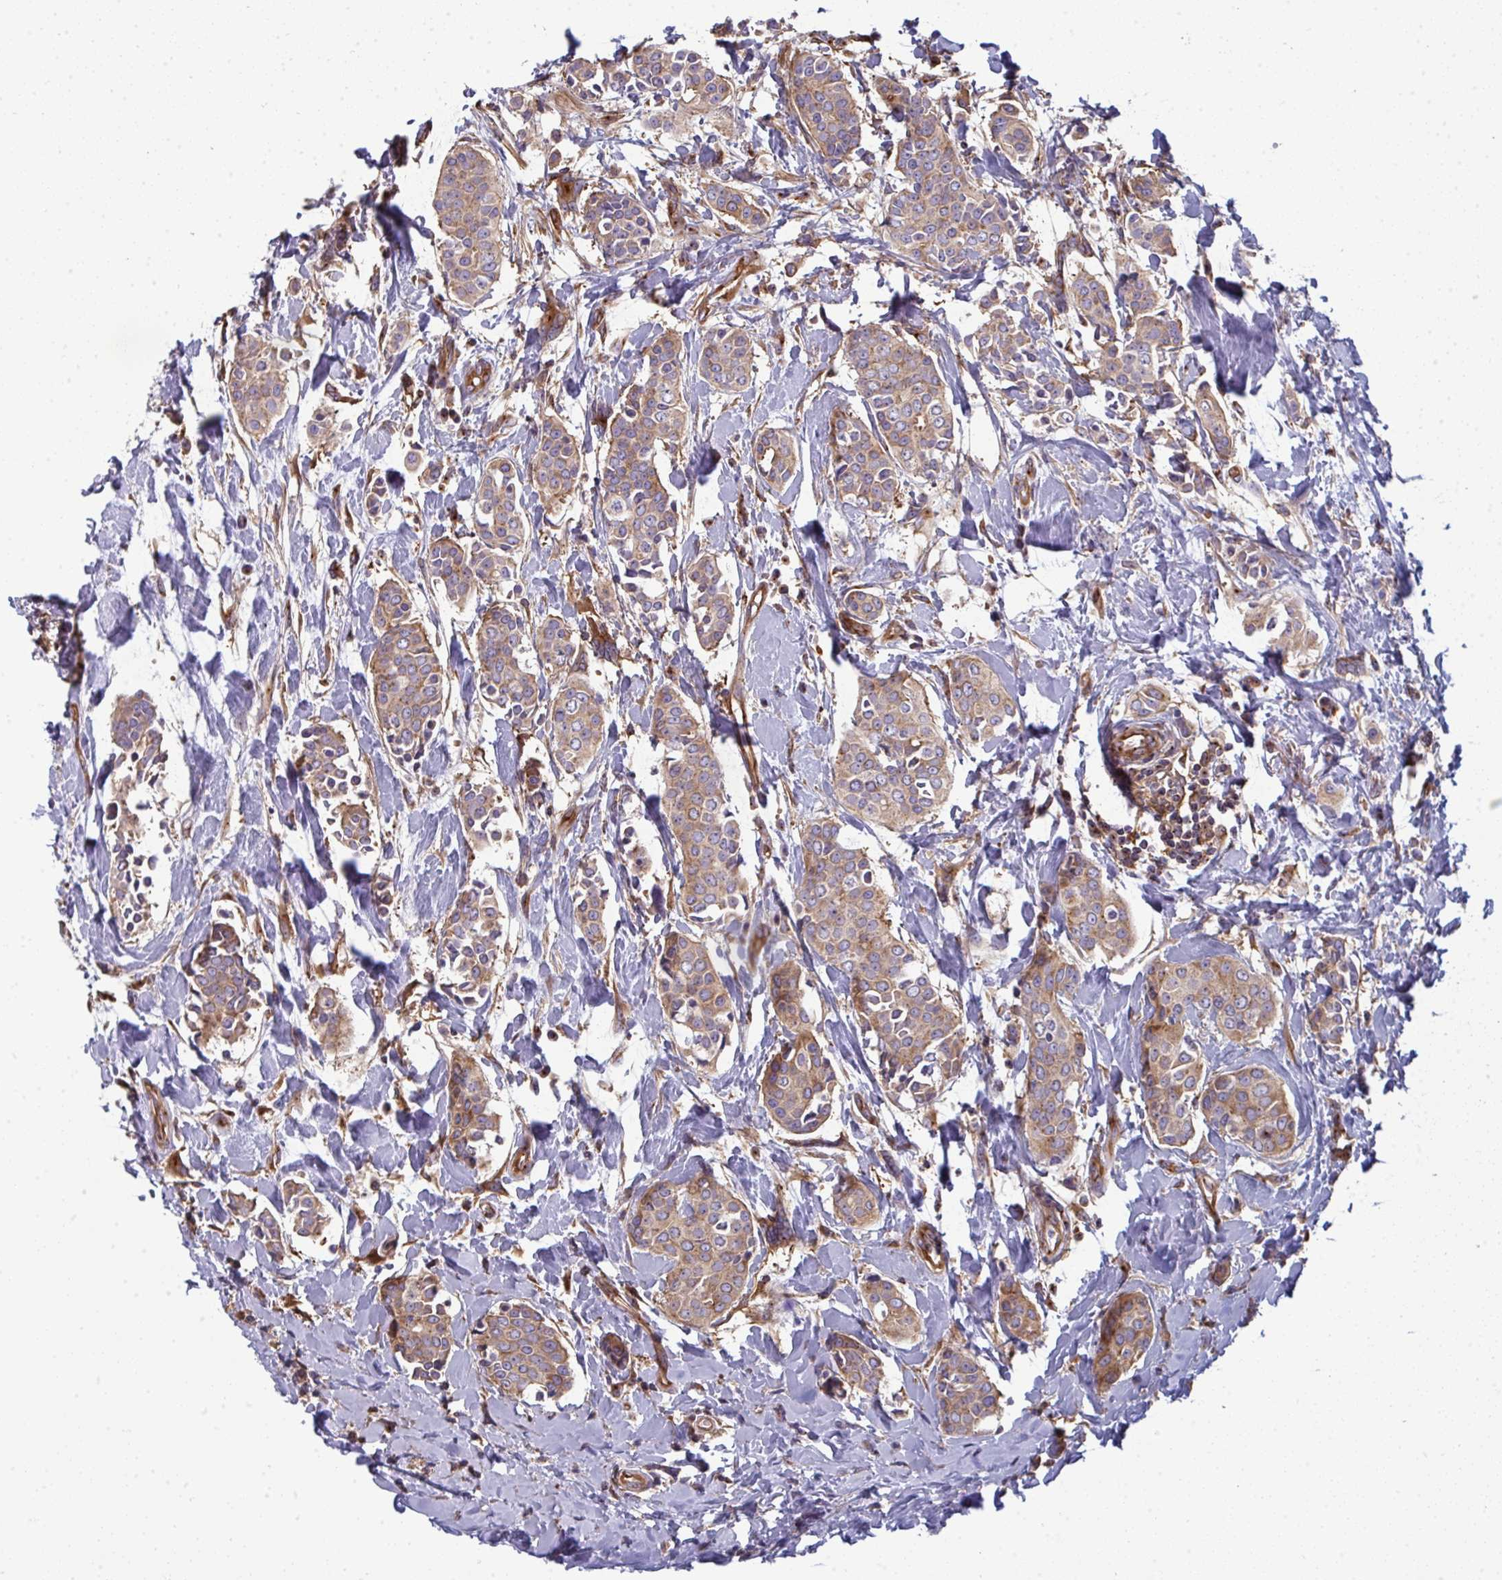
{"staining": {"intensity": "moderate", "quantity": ">75%", "location": "cytoplasmic/membranous"}, "tissue": "breast cancer", "cell_type": "Tumor cells", "image_type": "cancer", "snomed": [{"axis": "morphology", "description": "Duct carcinoma"}, {"axis": "topography", "description": "Breast"}], "caption": "Immunohistochemistry staining of infiltrating ductal carcinoma (breast), which demonstrates medium levels of moderate cytoplasmic/membranous expression in about >75% of tumor cells indicating moderate cytoplasmic/membranous protein staining. The staining was performed using DAB (3,3'-diaminobenzidine) (brown) for protein detection and nuclei were counterstained in hematoxylin (blue).", "gene": "DYNC1I2", "patient": {"sex": "female", "age": 64}}